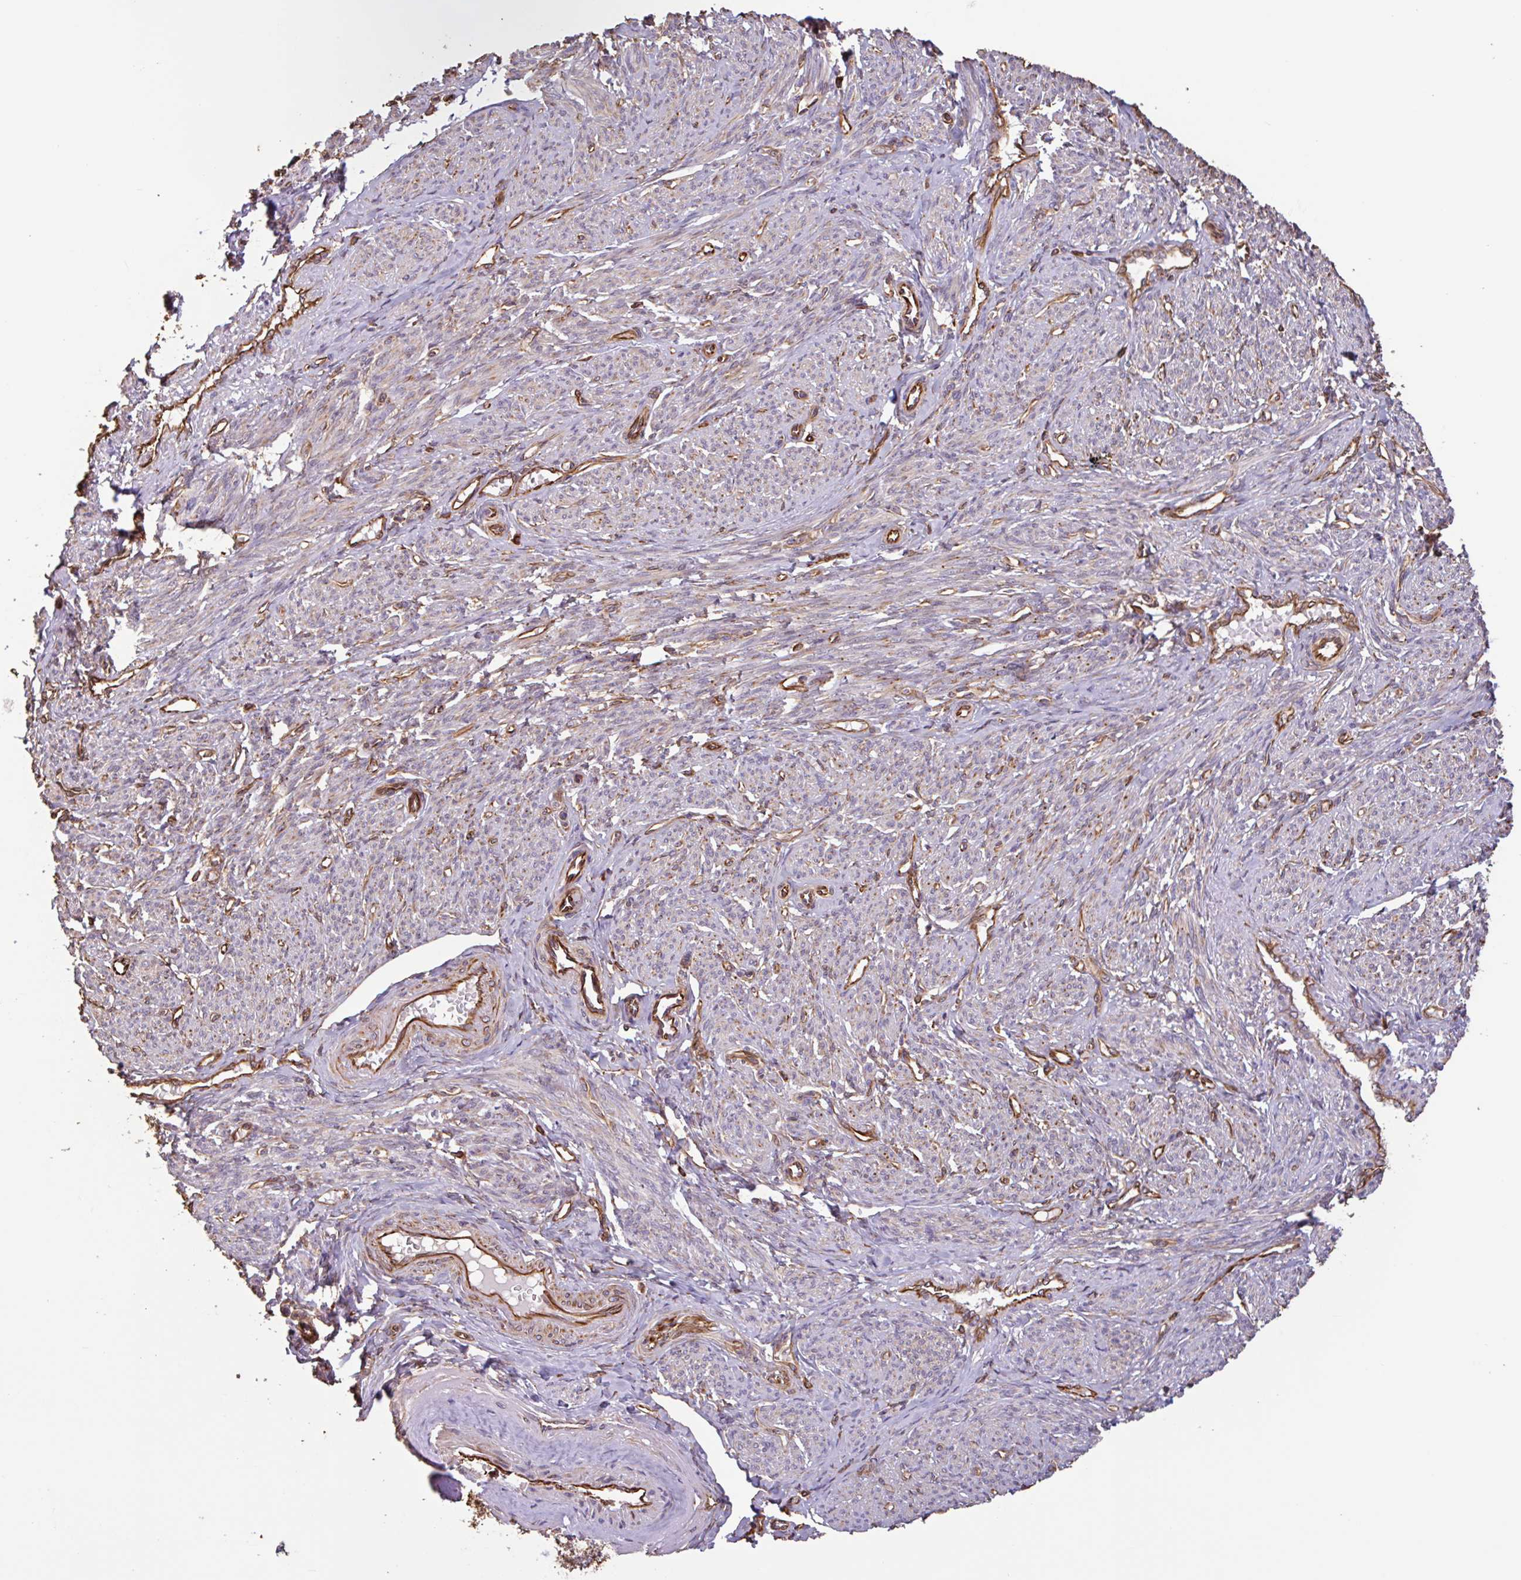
{"staining": {"intensity": "moderate", "quantity": "25%-75%", "location": "cytoplasmic/membranous"}, "tissue": "smooth muscle", "cell_type": "Smooth muscle cells", "image_type": "normal", "snomed": [{"axis": "morphology", "description": "Normal tissue, NOS"}, {"axis": "topography", "description": "Smooth muscle"}], "caption": "The image demonstrates a brown stain indicating the presence of a protein in the cytoplasmic/membranous of smooth muscle cells in smooth muscle.", "gene": "ZNF790", "patient": {"sex": "female", "age": 65}}